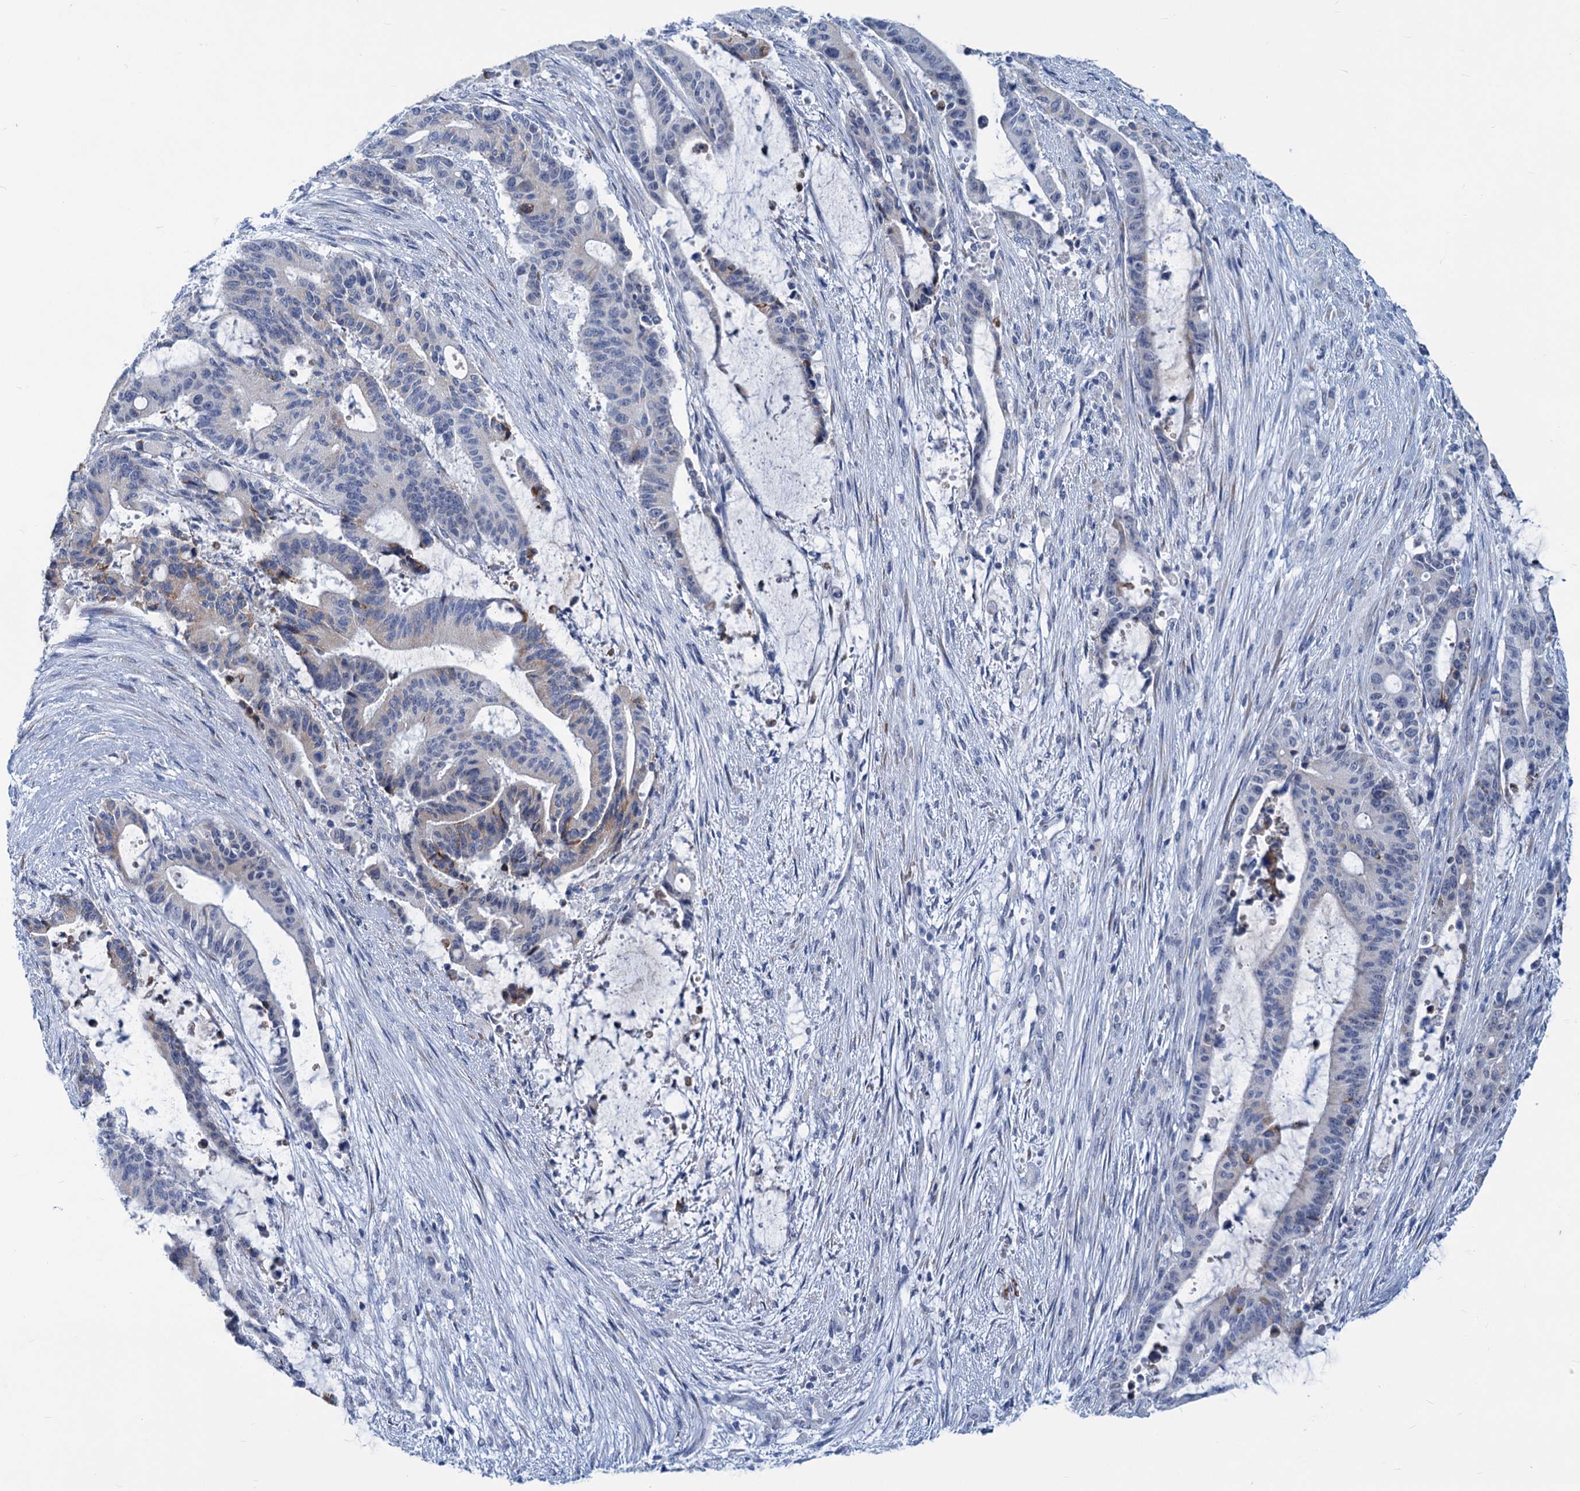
{"staining": {"intensity": "negative", "quantity": "none", "location": "none"}, "tissue": "liver cancer", "cell_type": "Tumor cells", "image_type": "cancer", "snomed": [{"axis": "morphology", "description": "Normal tissue, NOS"}, {"axis": "morphology", "description": "Cholangiocarcinoma"}, {"axis": "topography", "description": "Liver"}, {"axis": "topography", "description": "Peripheral nerve tissue"}], "caption": "Cholangiocarcinoma (liver) stained for a protein using immunohistochemistry (IHC) displays no staining tumor cells.", "gene": "NEU3", "patient": {"sex": "female", "age": 73}}